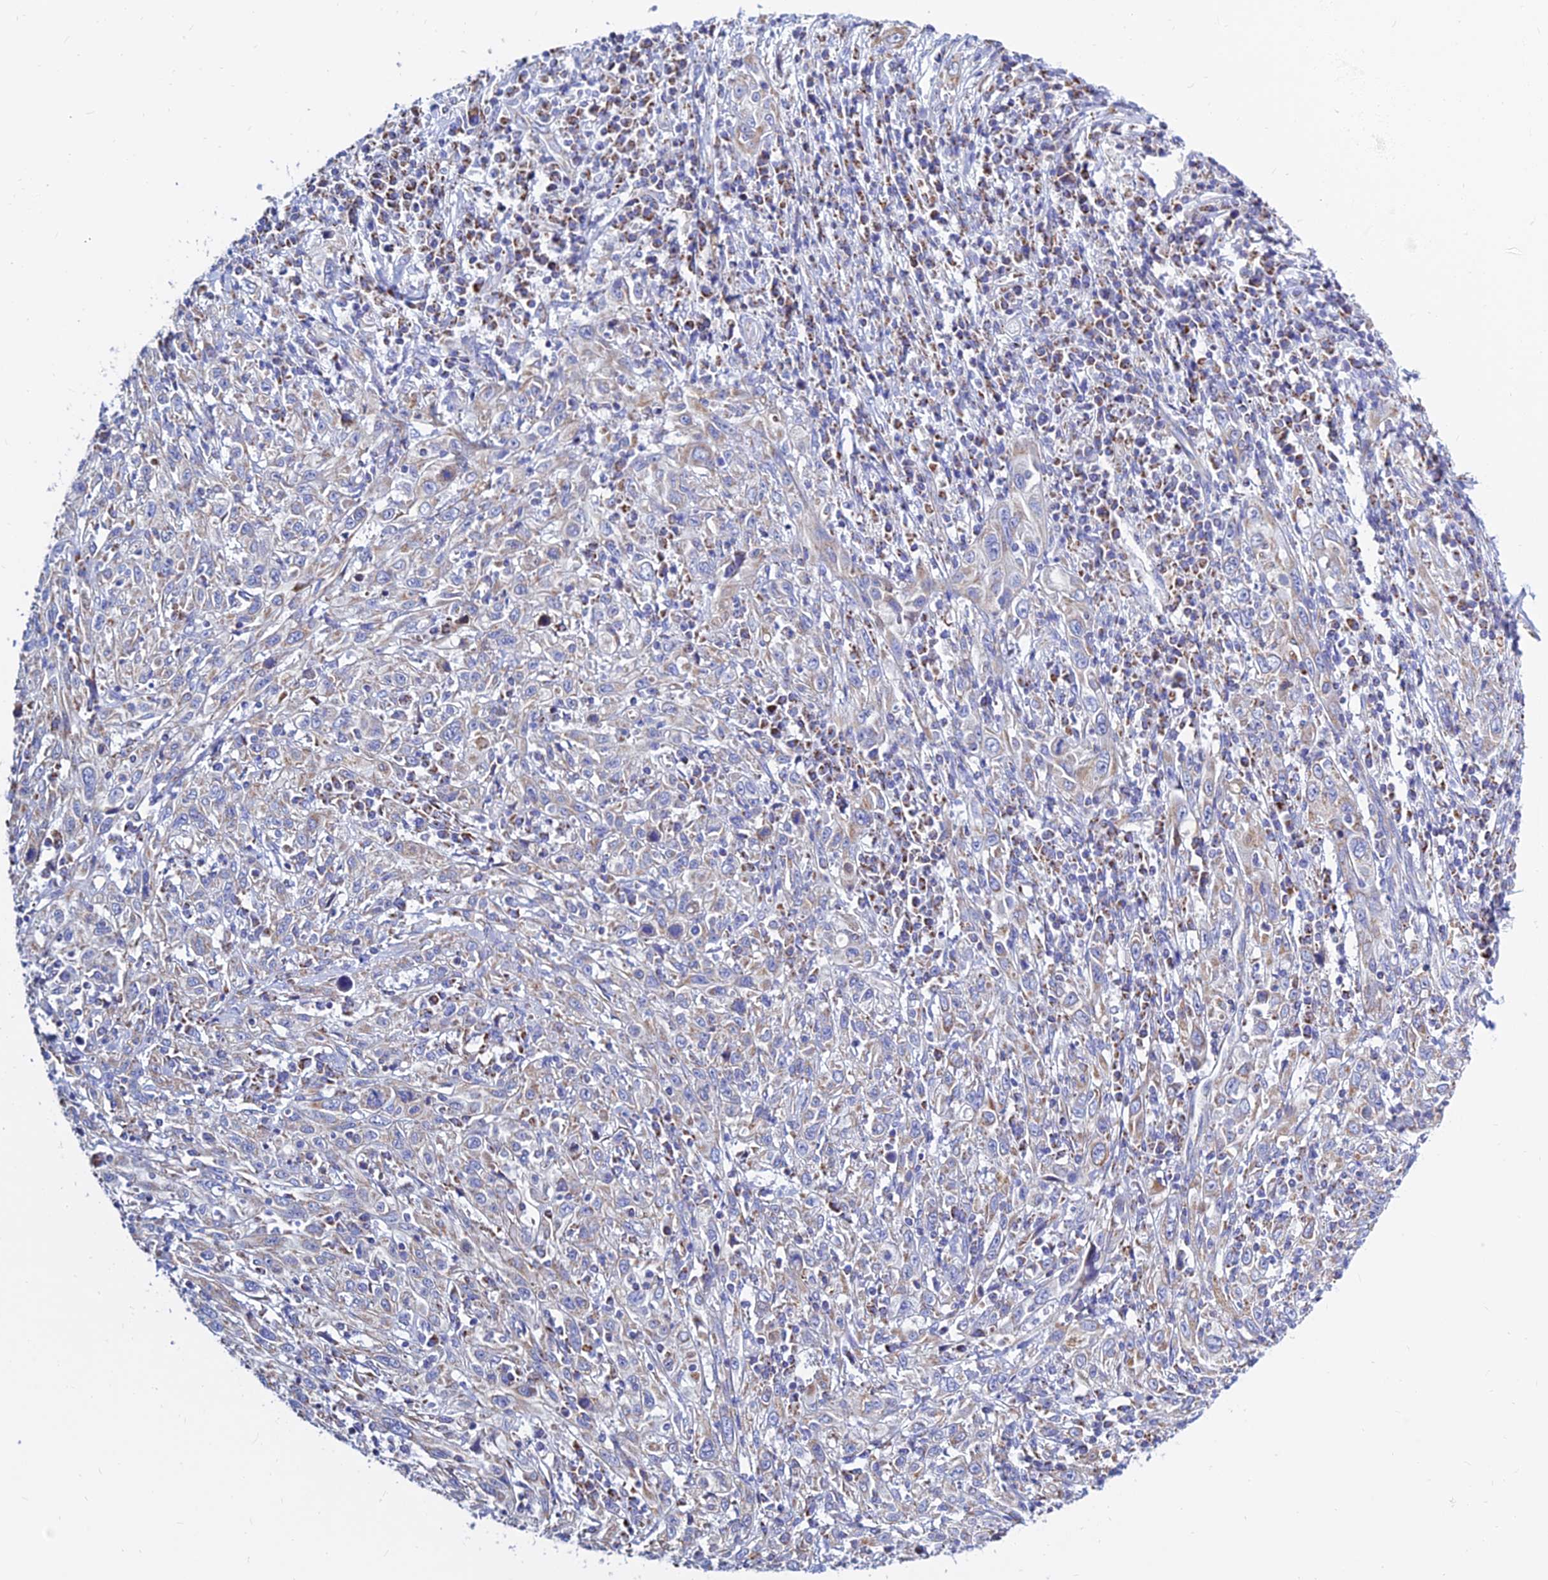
{"staining": {"intensity": "negative", "quantity": "none", "location": "none"}, "tissue": "cervical cancer", "cell_type": "Tumor cells", "image_type": "cancer", "snomed": [{"axis": "morphology", "description": "Squamous cell carcinoma, NOS"}, {"axis": "topography", "description": "Cervix"}], "caption": "Image shows no protein expression in tumor cells of cervical cancer (squamous cell carcinoma) tissue.", "gene": "MGST1", "patient": {"sex": "female", "age": 46}}